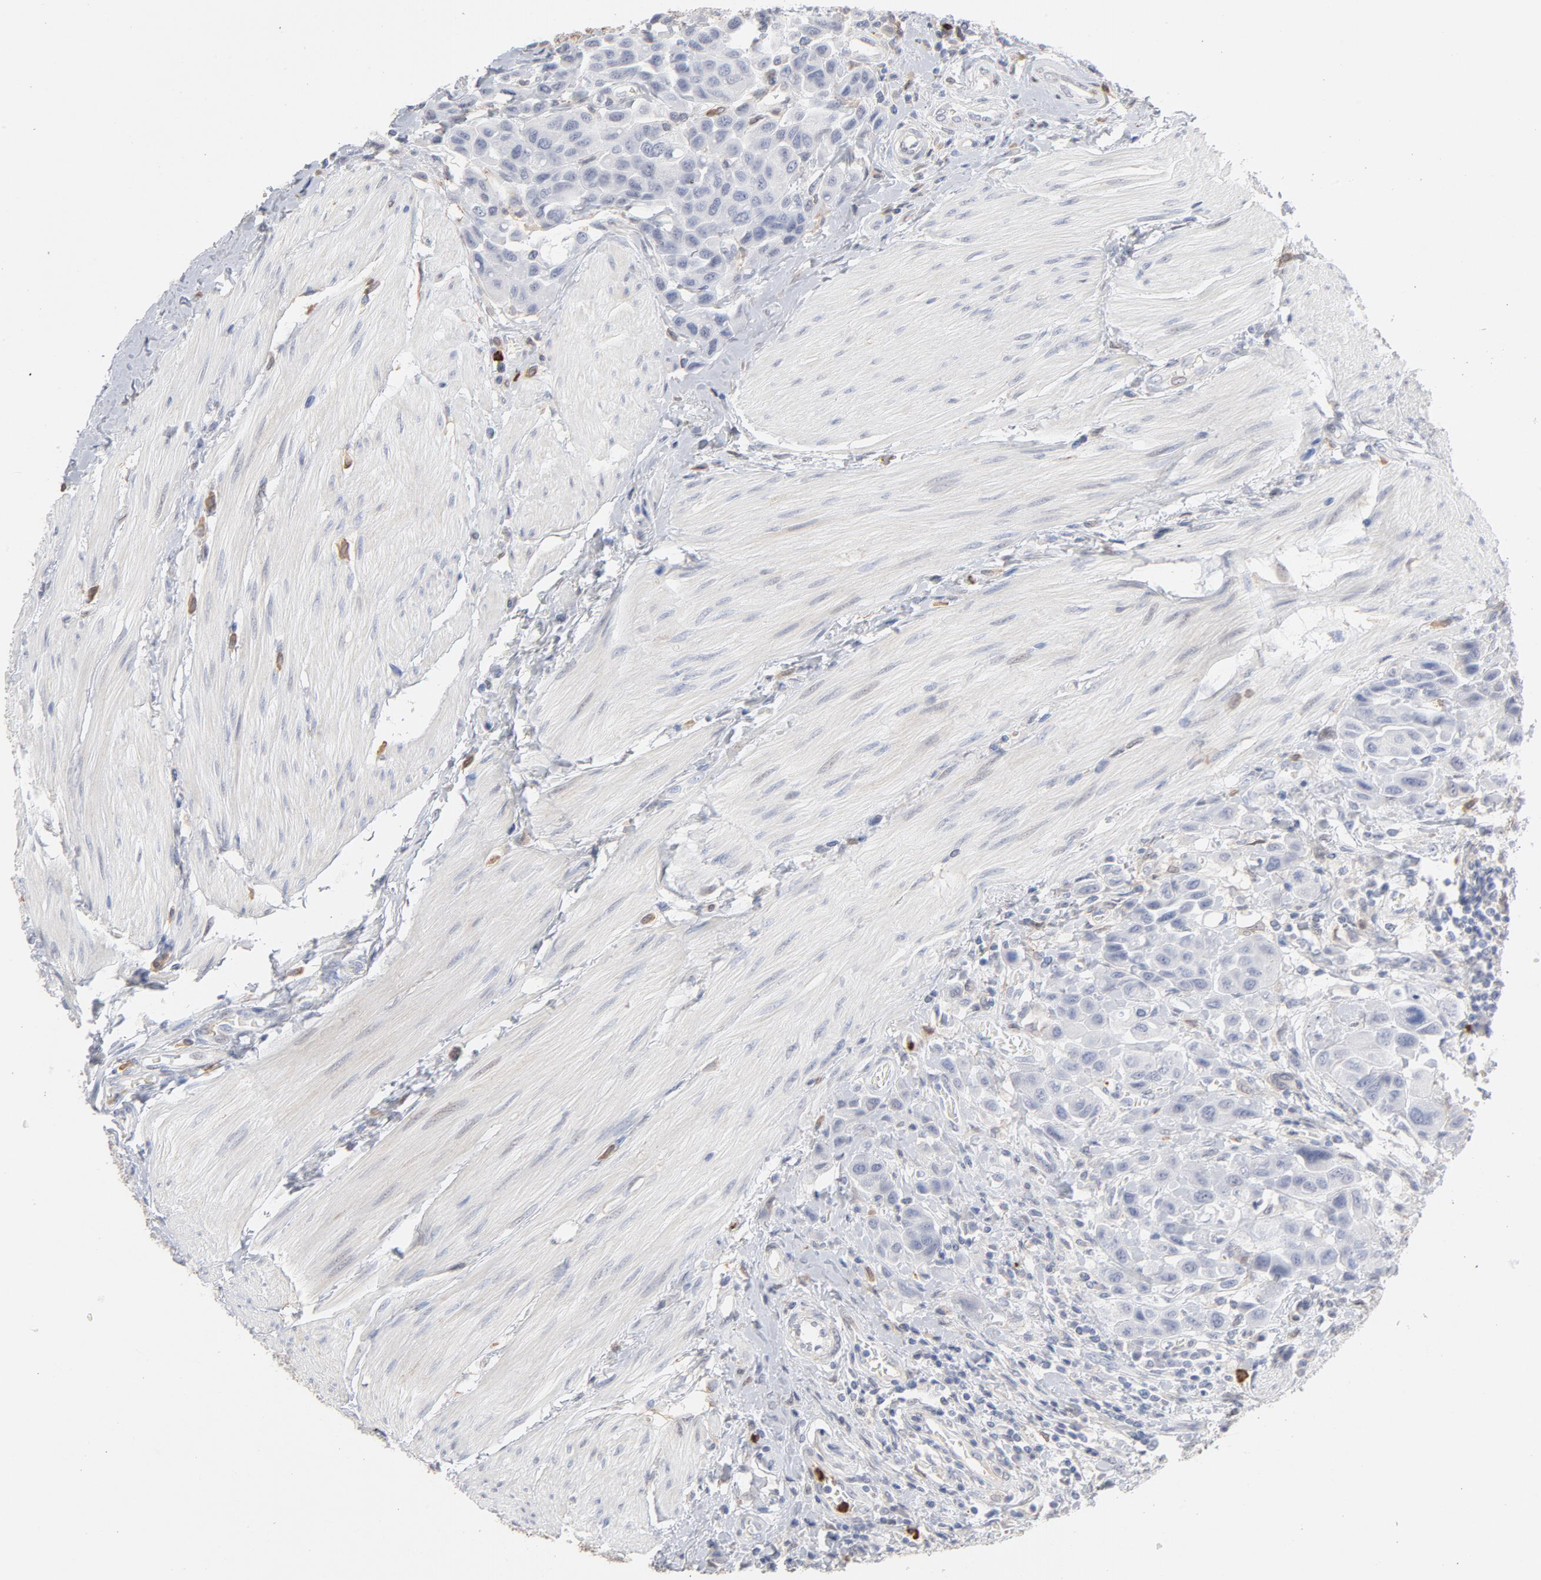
{"staining": {"intensity": "negative", "quantity": "none", "location": "none"}, "tissue": "urothelial cancer", "cell_type": "Tumor cells", "image_type": "cancer", "snomed": [{"axis": "morphology", "description": "Urothelial carcinoma, High grade"}, {"axis": "topography", "description": "Urinary bladder"}], "caption": "Tumor cells are negative for protein expression in human urothelial cancer.", "gene": "PNMA1", "patient": {"sex": "male", "age": 50}}